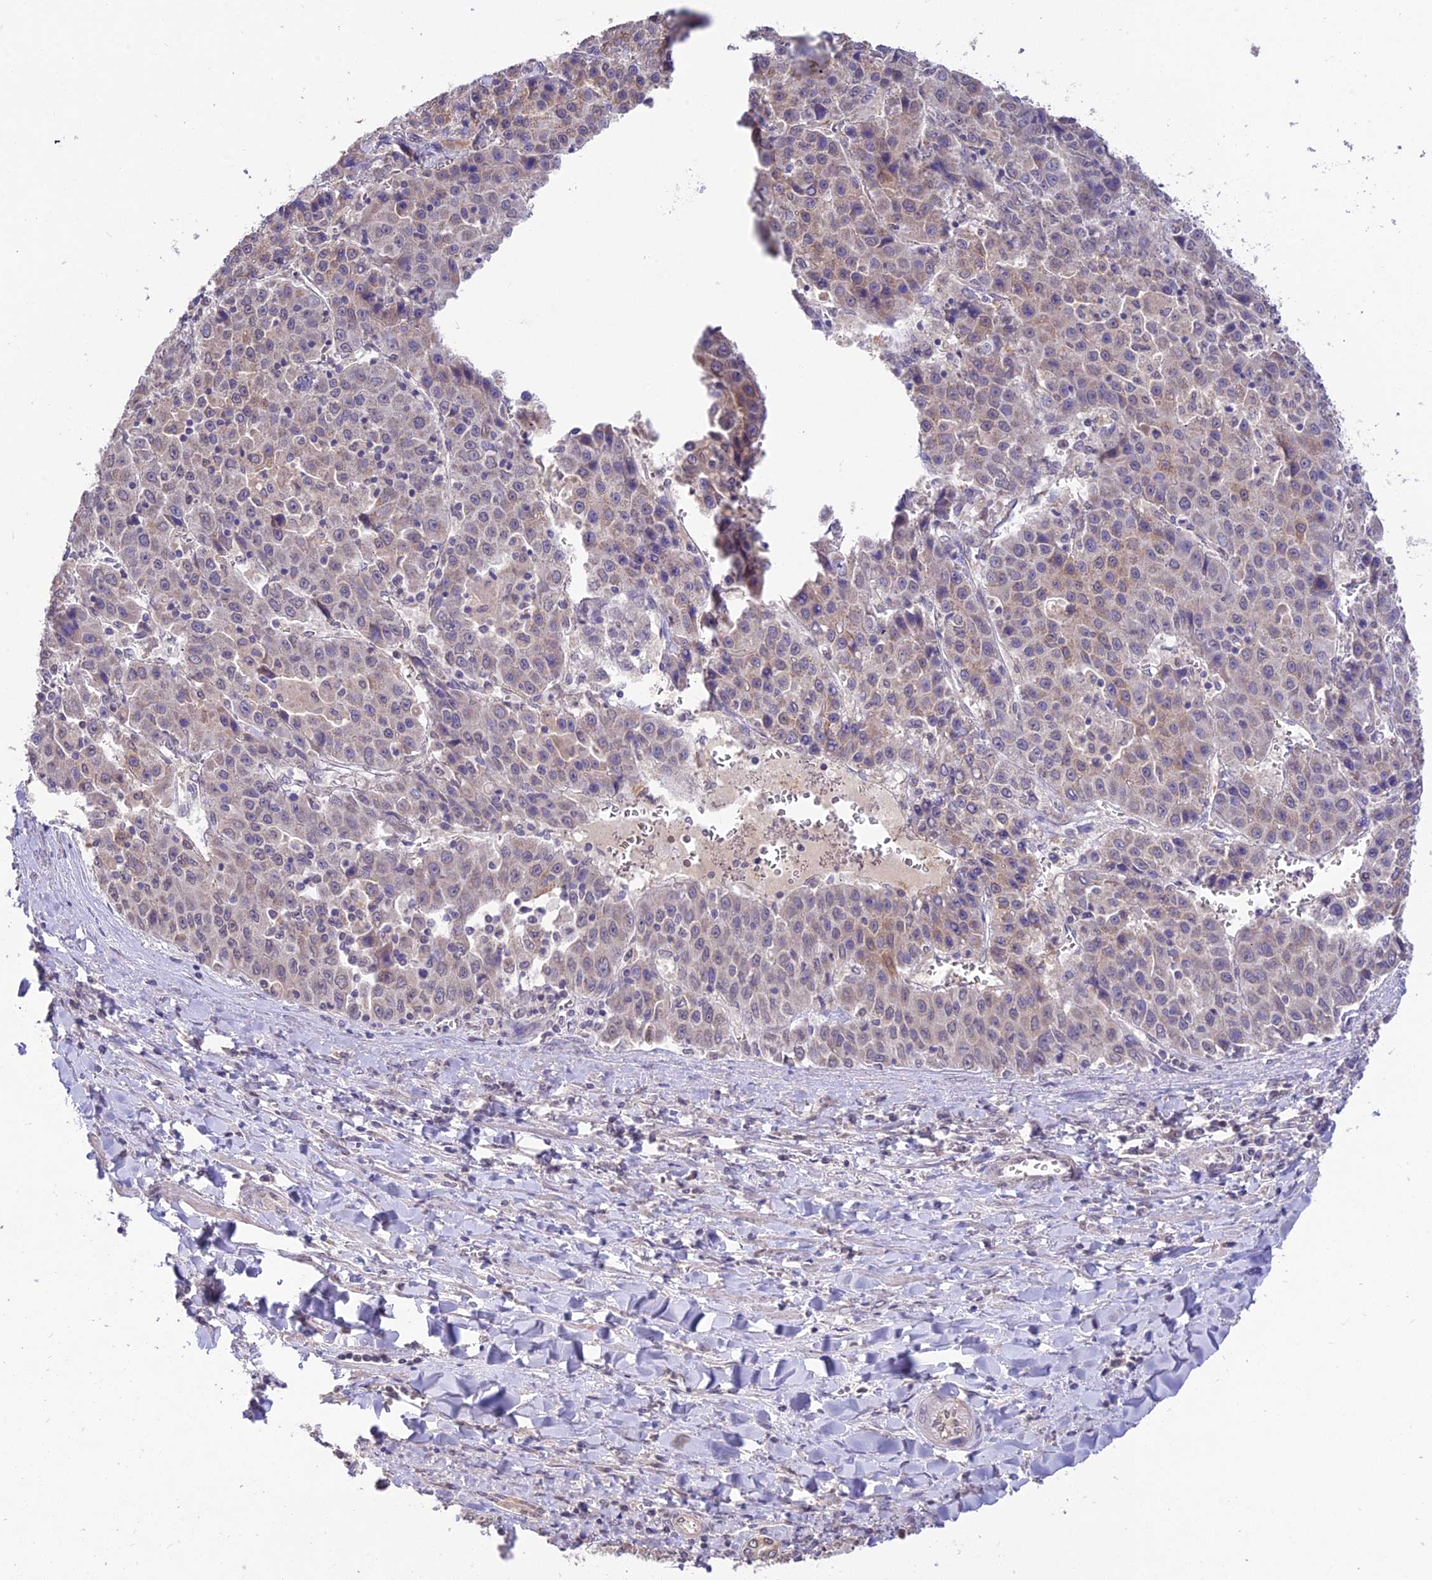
{"staining": {"intensity": "weak", "quantity": "<25%", "location": "cytoplasmic/membranous"}, "tissue": "liver cancer", "cell_type": "Tumor cells", "image_type": "cancer", "snomed": [{"axis": "morphology", "description": "Carcinoma, Hepatocellular, NOS"}, {"axis": "topography", "description": "Liver"}], "caption": "Protein analysis of liver cancer shows no significant expression in tumor cells. (DAB immunohistochemistry with hematoxylin counter stain).", "gene": "PGK1", "patient": {"sex": "female", "age": 53}}